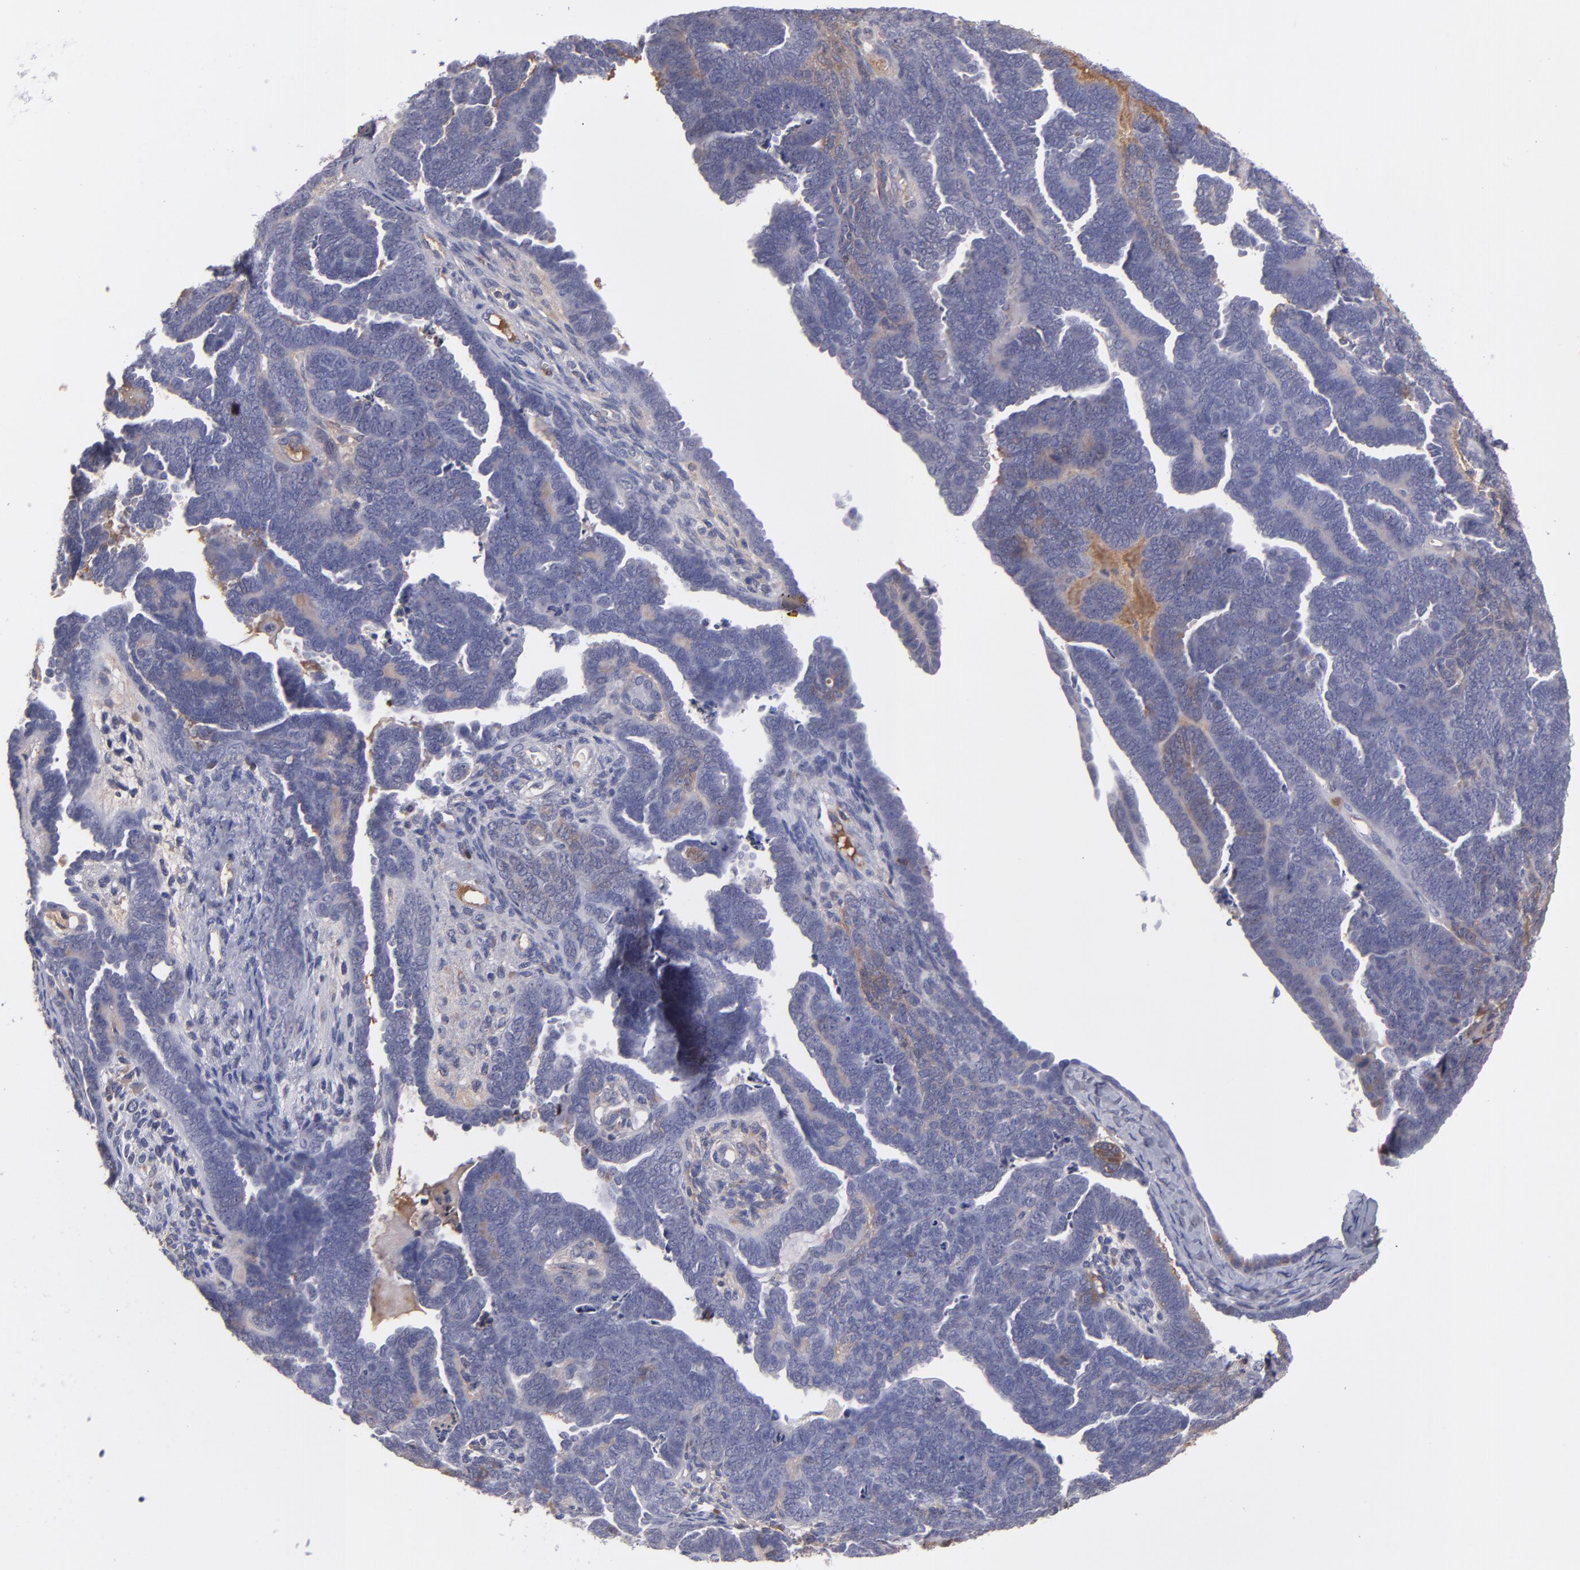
{"staining": {"intensity": "weak", "quantity": "<25%", "location": "cytoplasmic/membranous"}, "tissue": "endometrial cancer", "cell_type": "Tumor cells", "image_type": "cancer", "snomed": [{"axis": "morphology", "description": "Neoplasm, malignant, NOS"}, {"axis": "topography", "description": "Endometrium"}], "caption": "DAB immunohistochemical staining of endometrial cancer (malignant neoplasm) reveals no significant expression in tumor cells. (Stains: DAB (3,3'-diaminobenzidine) immunohistochemistry with hematoxylin counter stain, Microscopy: brightfield microscopy at high magnification).", "gene": "ITIH4", "patient": {"sex": "female", "age": 74}}